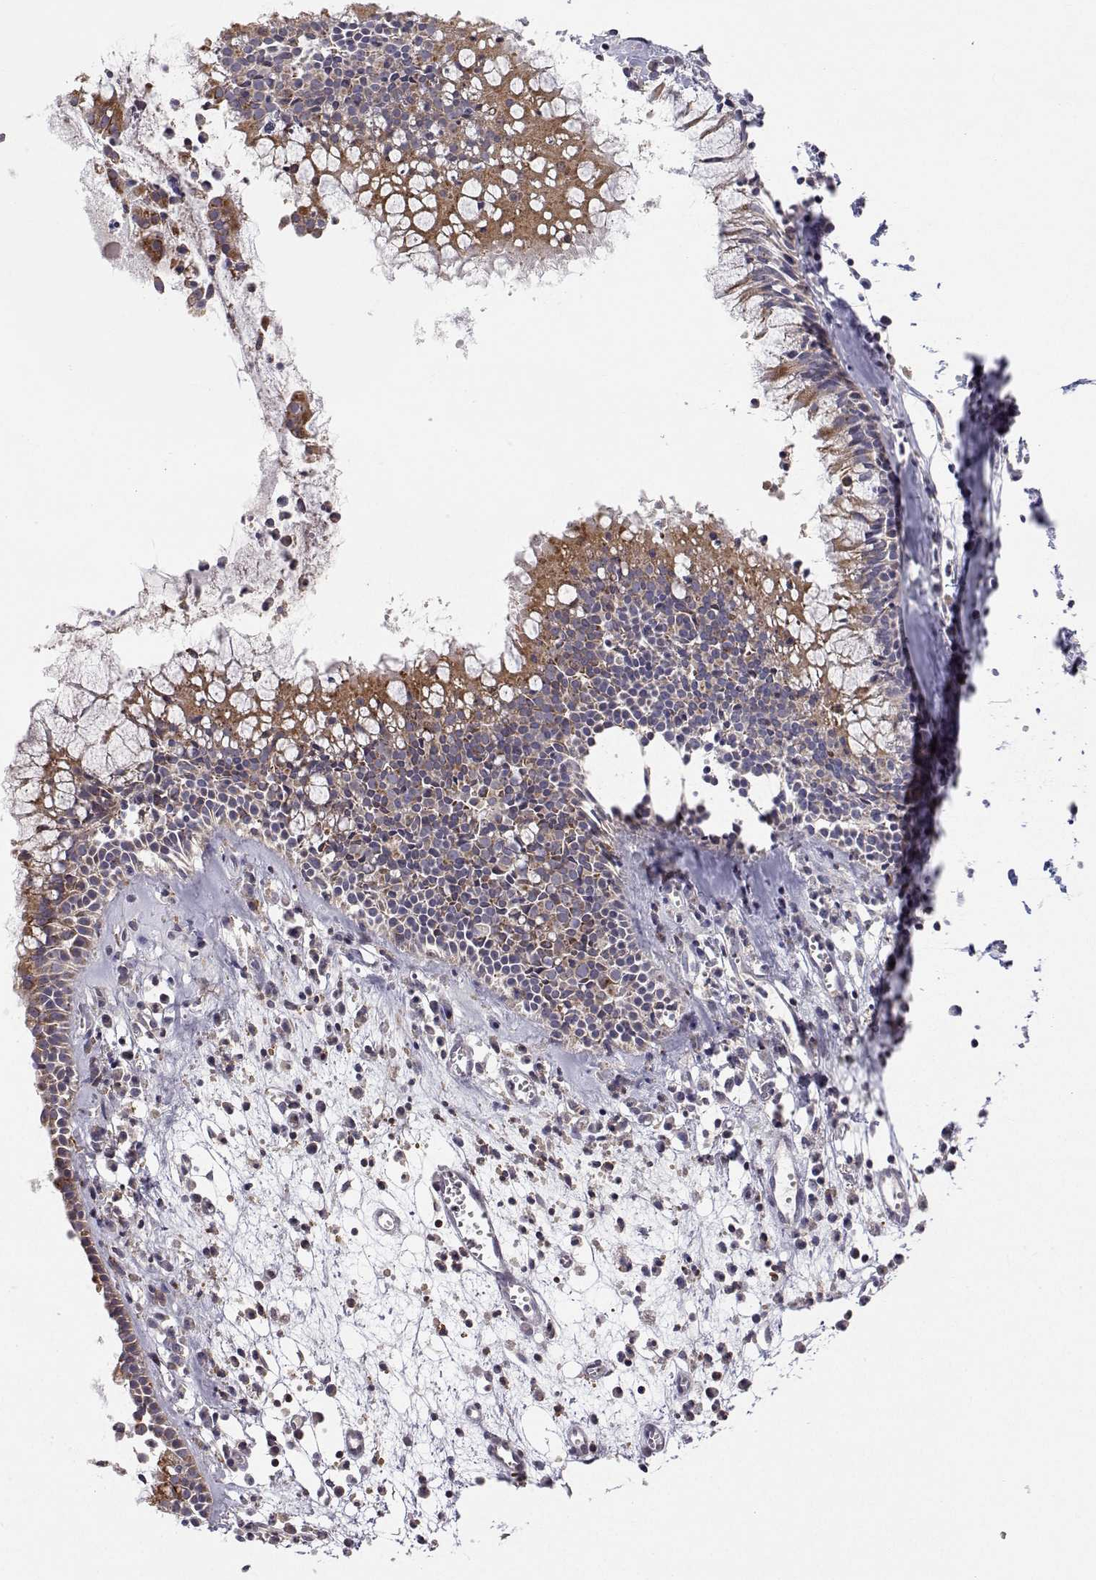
{"staining": {"intensity": "moderate", "quantity": "25%-75%", "location": "cytoplasmic/membranous"}, "tissue": "nasopharynx", "cell_type": "Respiratory epithelial cells", "image_type": "normal", "snomed": [{"axis": "morphology", "description": "Normal tissue, NOS"}, {"axis": "topography", "description": "Nasopharynx"}], "caption": "Immunohistochemical staining of benign nasopharynx exhibits 25%-75% levels of moderate cytoplasmic/membranous protein positivity in about 25%-75% of respiratory epithelial cells.", "gene": "MRPL3", "patient": {"sex": "female", "age": 52}}